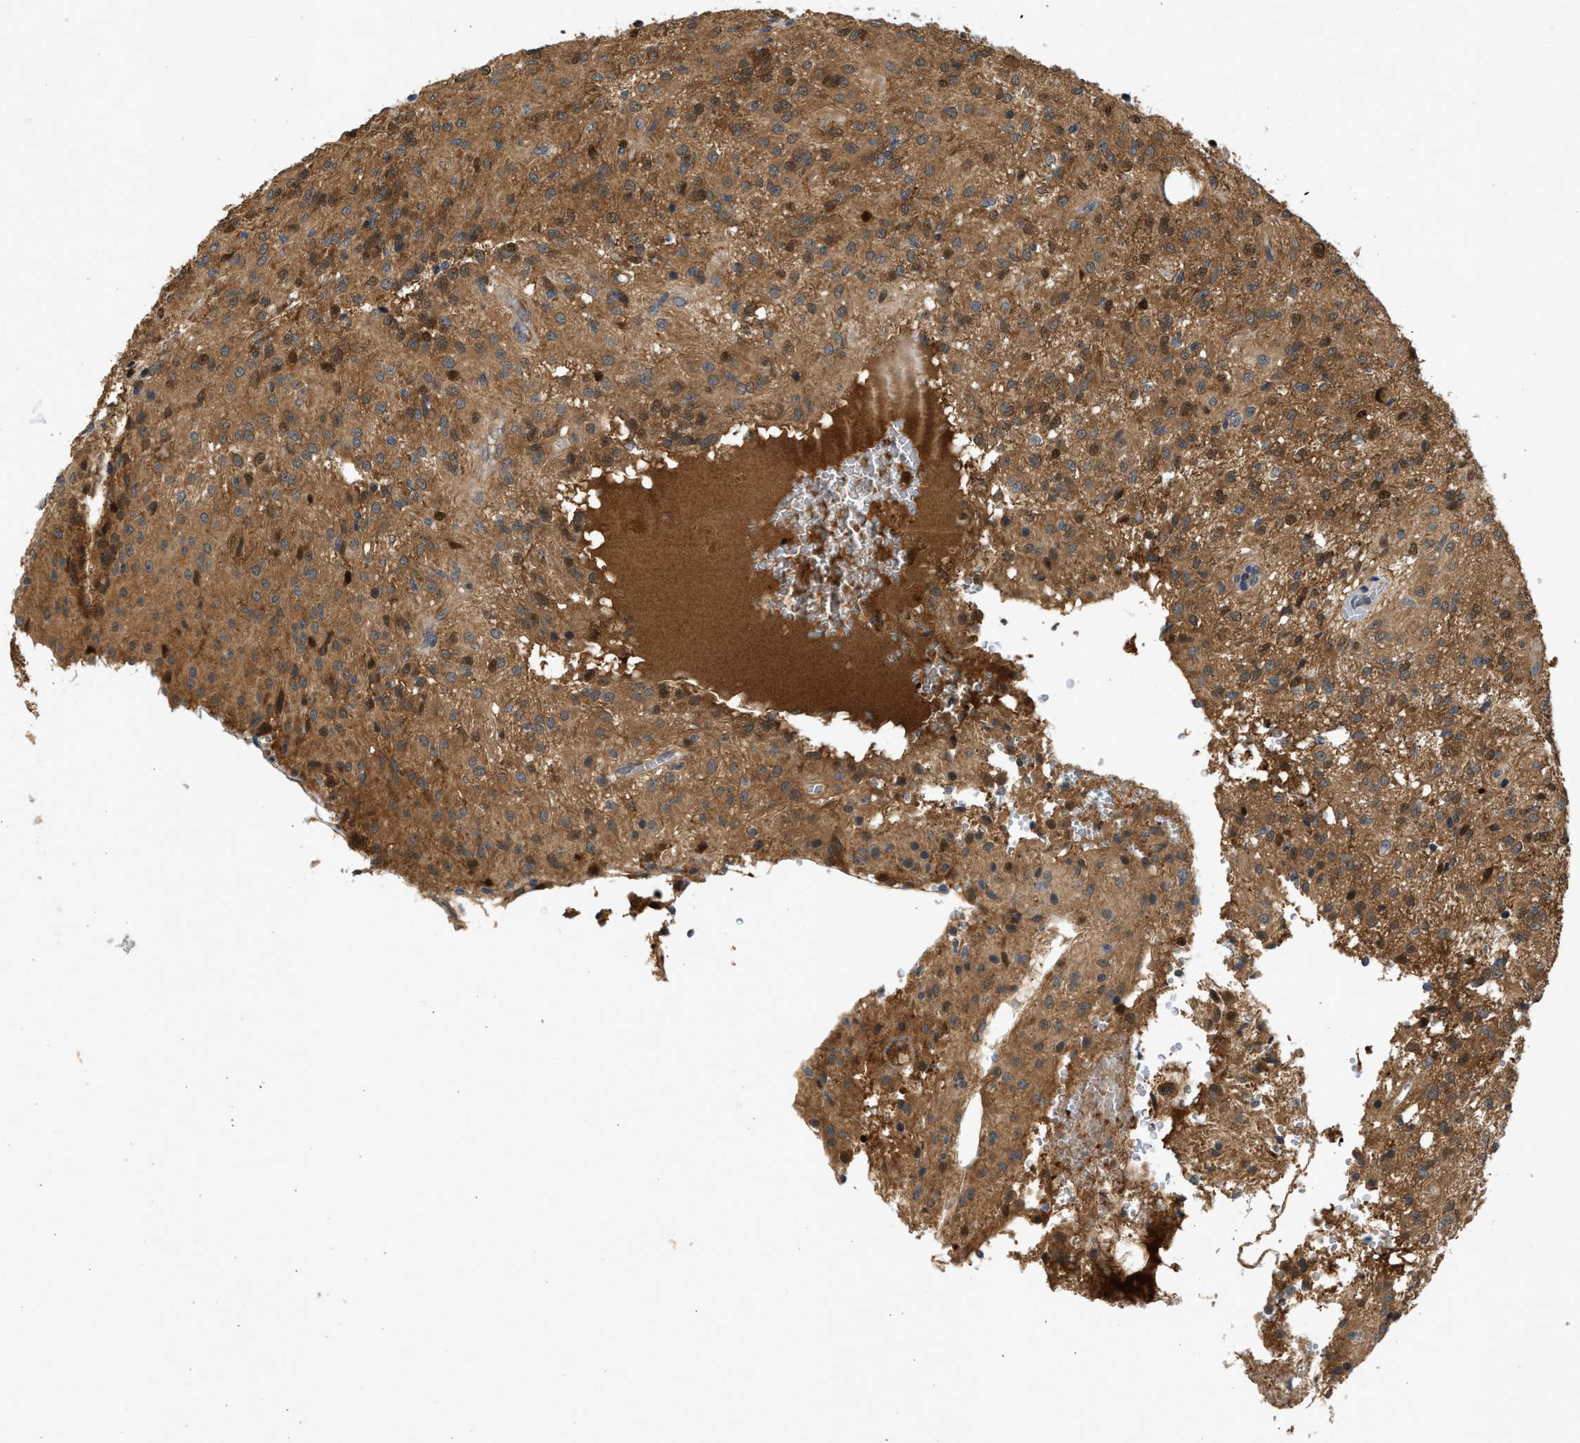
{"staining": {"intensity": "moderate", "quantity": ">75%", "location": "cytoplasmic/membranous"}, "tissue": "glioma", "cell_type": "Tumor cells", "image_type": "cancer", "snomed": [{"axis": "morphology", "description": "Glioma, malignant, High grade"}, {"axis": "topography", "description": "Brain"}], "caption": "There is medium levels of moderate cytoplasmic/membranous expression in tumor cells of glioma, as demonstrated by immunohistochemical staining (brown color).", "gene": "MAPK7", "patient": {"sex": "female", "age": 59}}